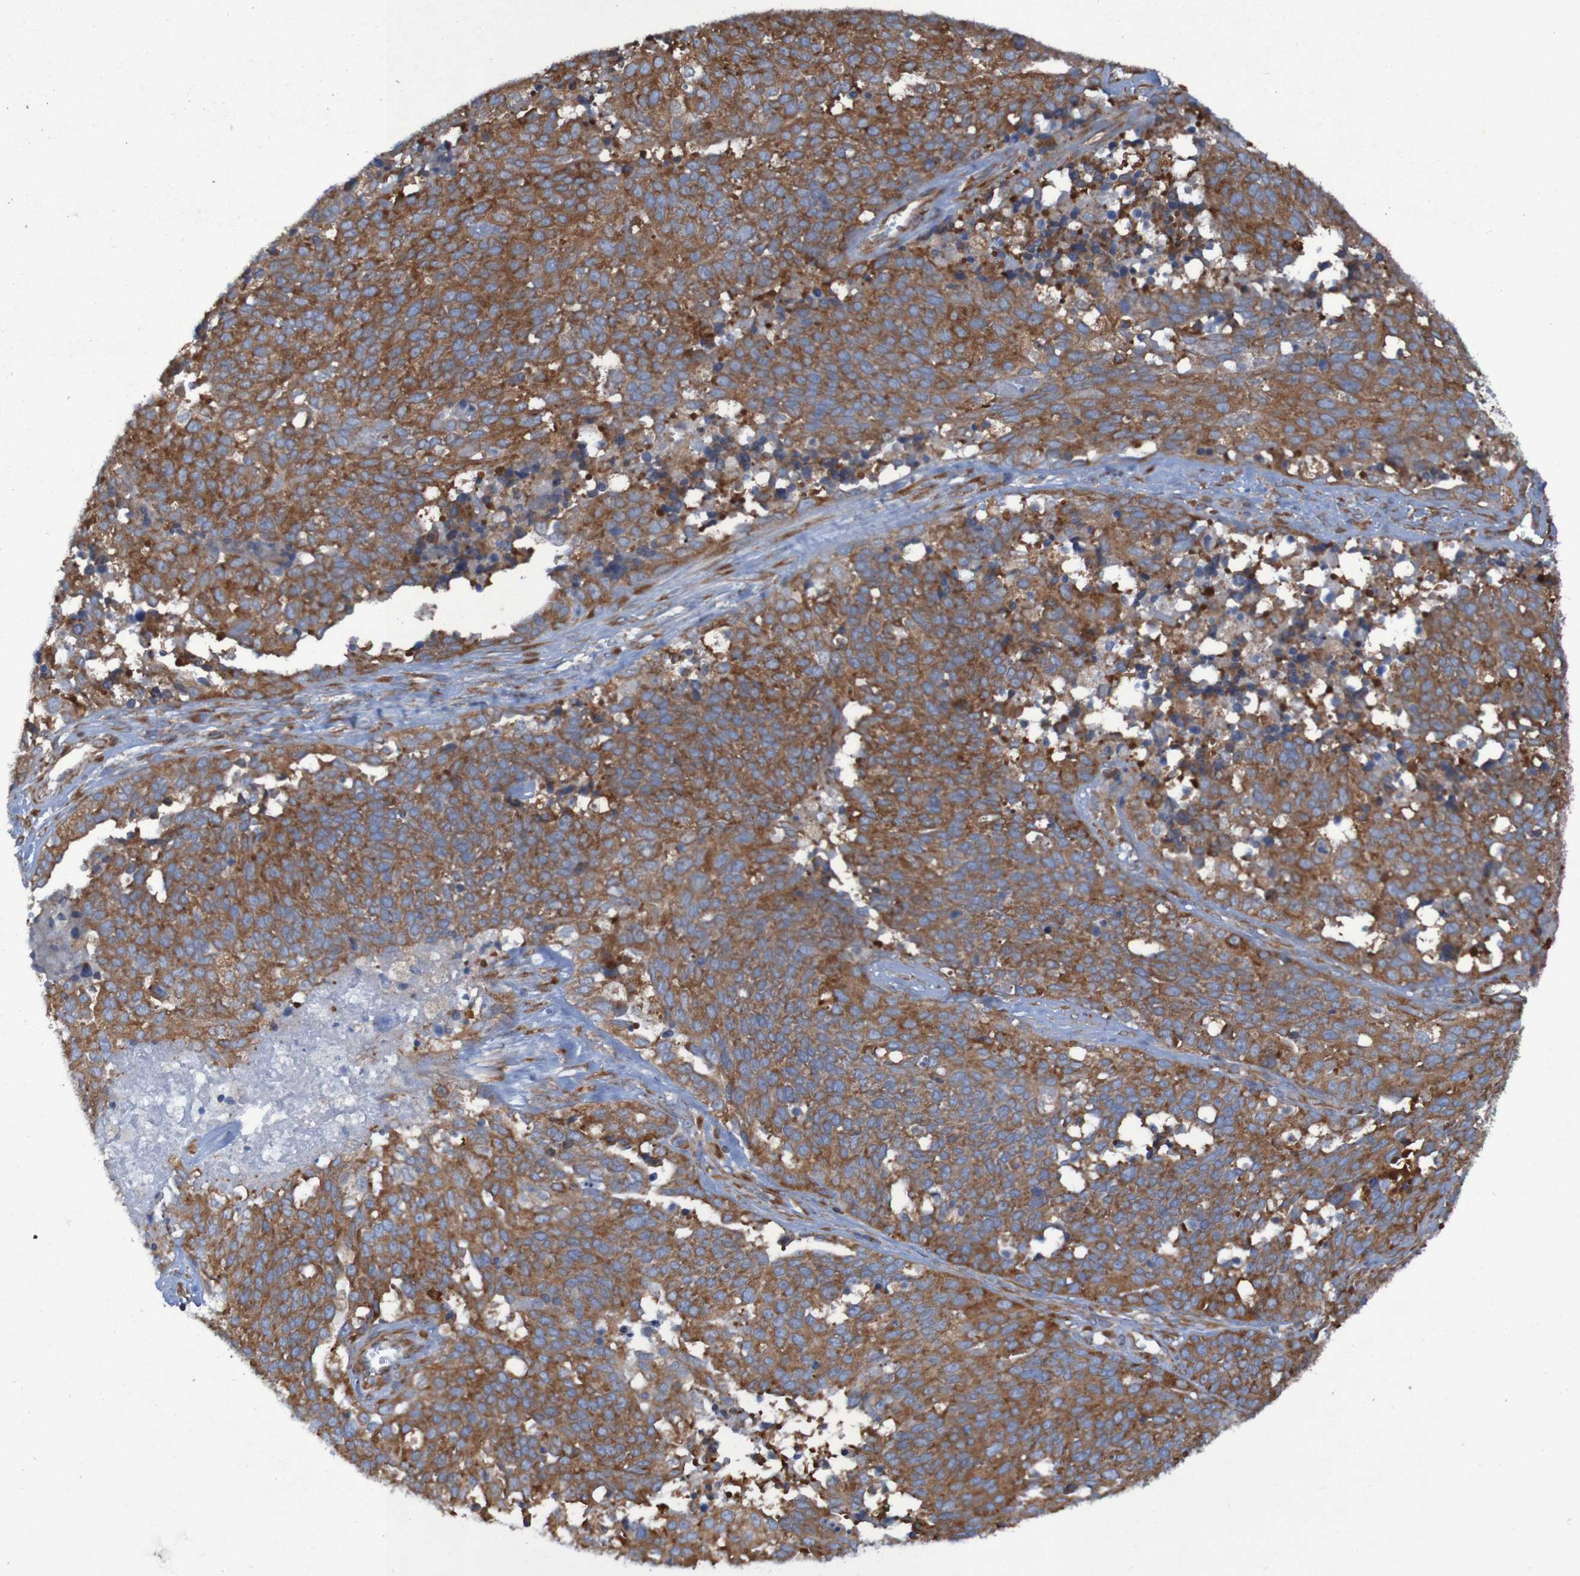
{"staining": {"intensity": "strong", "quantity": ">75%", "location": "cytoplasmic/membranous"}, "tissue": "ovarian cancer", "cell_type": "Tumor cells", "image_type": "cancer", "snomed": [{"axis": "morphology", "description": "Cystadenocarcinoma, serous, NOS"}, {"axis": "topography", "description": "Ovary"}], "caption": "DAB (3,3'-diaminobenzidine) immunohistochemical staining of human ovarian cancer (serous cystadenocarcinoma) shows strong cytoplasmic/membranous protein staining in approximately >75% of tumor cells.", "gene": "RPL10", "patient": {"sex": "female", "age": 44}}